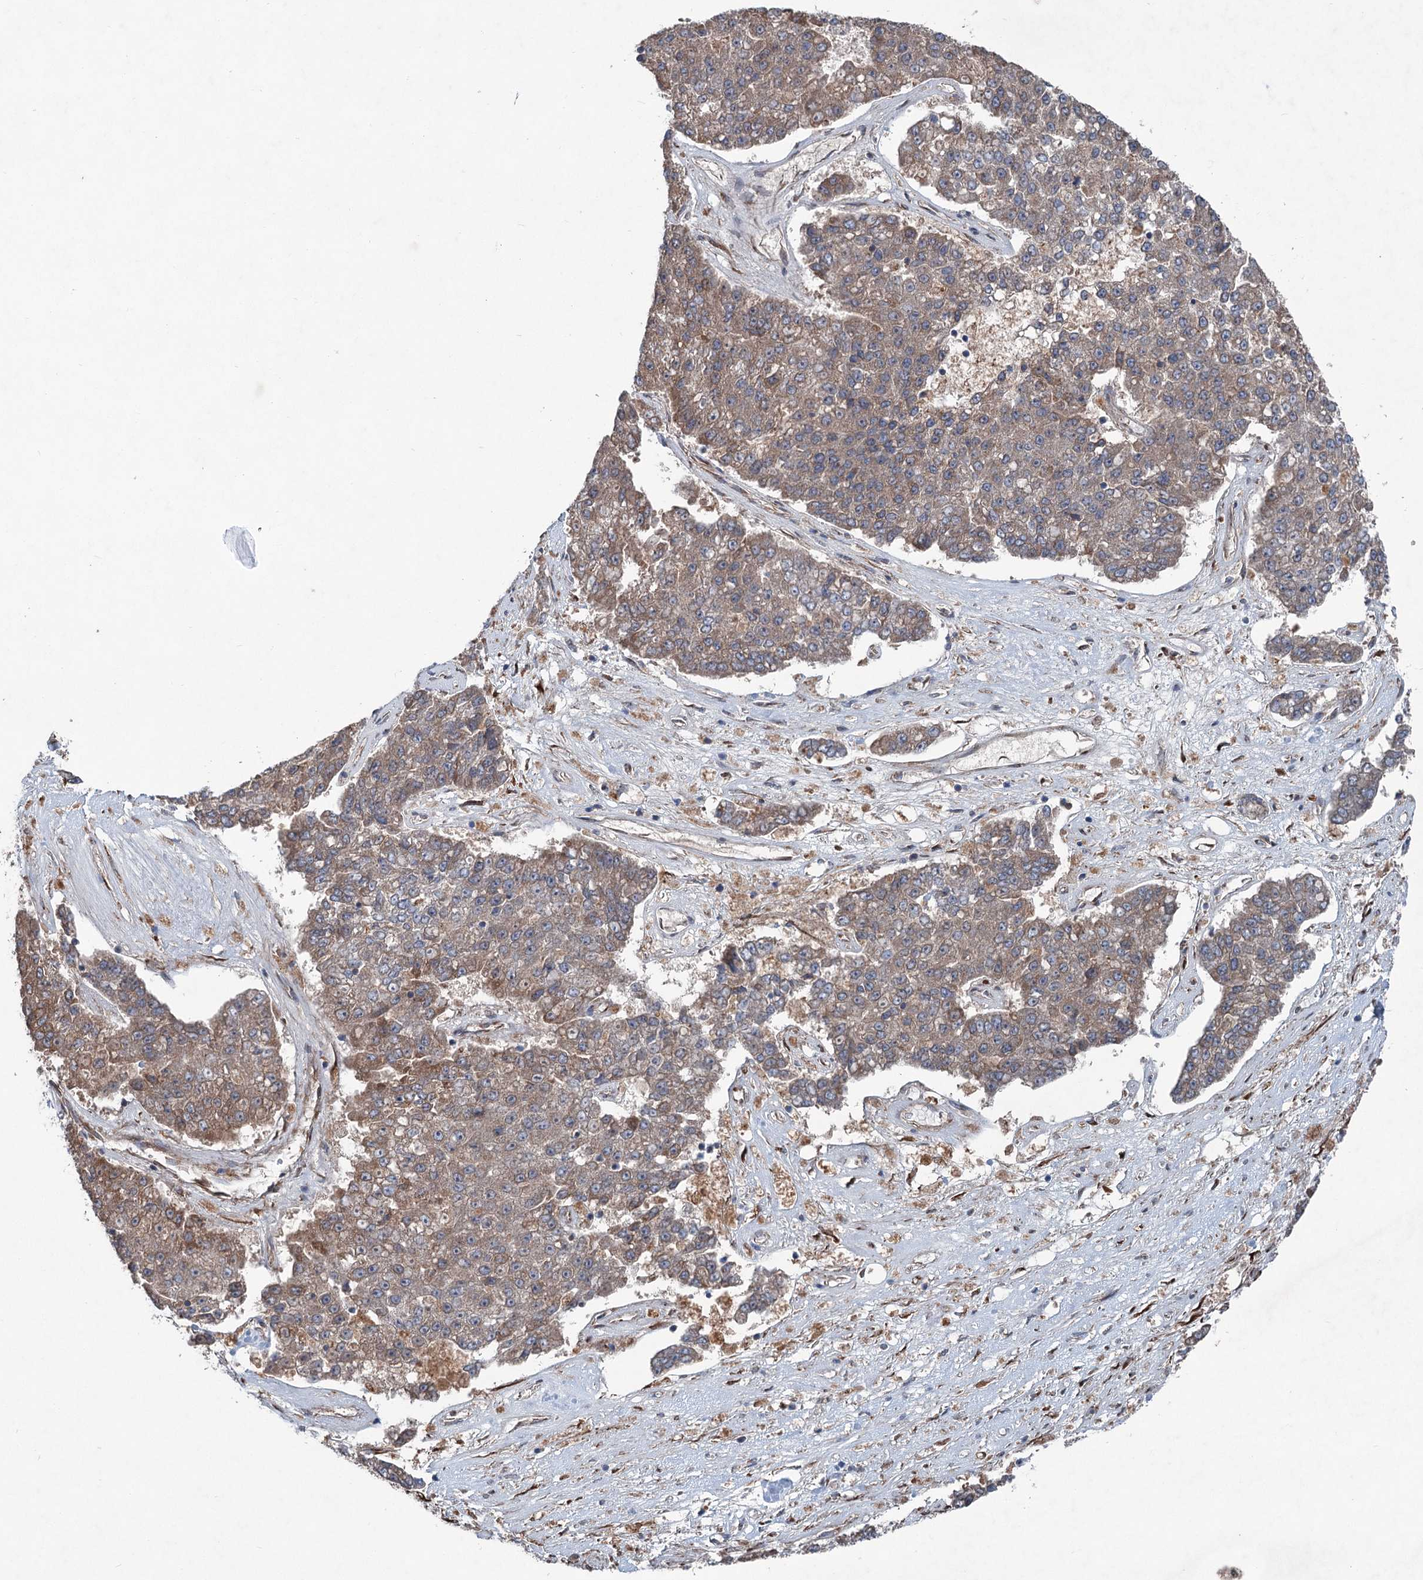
{"staining": {"intensity": "moderate", "quantity": ">75%", "location": "cytoplasmic/membranous"}, "tissue": "pancreatic cancer", "cell_type": "Tumor cells", "image_type": "cancer", "snomed": [{"axis": "morphology", "description": "Adenocarcinoma, NOS"}, {"axis": "topography", "description": "Pancreas"}], "caption": "Immunohistochemistry (IHC) (DAB (3,3'-diaminobenzidine)) staining of pancreatic adenocarcinoma shows moderate cytoplasmic/membranous protein expression in approximately >75% of tumor cells. (DAB (3,3'-diaminobenzidine) = brown stain, brightfield microscopy at high magnification).", "gene": "CALCOCO1", "patient": {"sex": "male", "age": 50}}